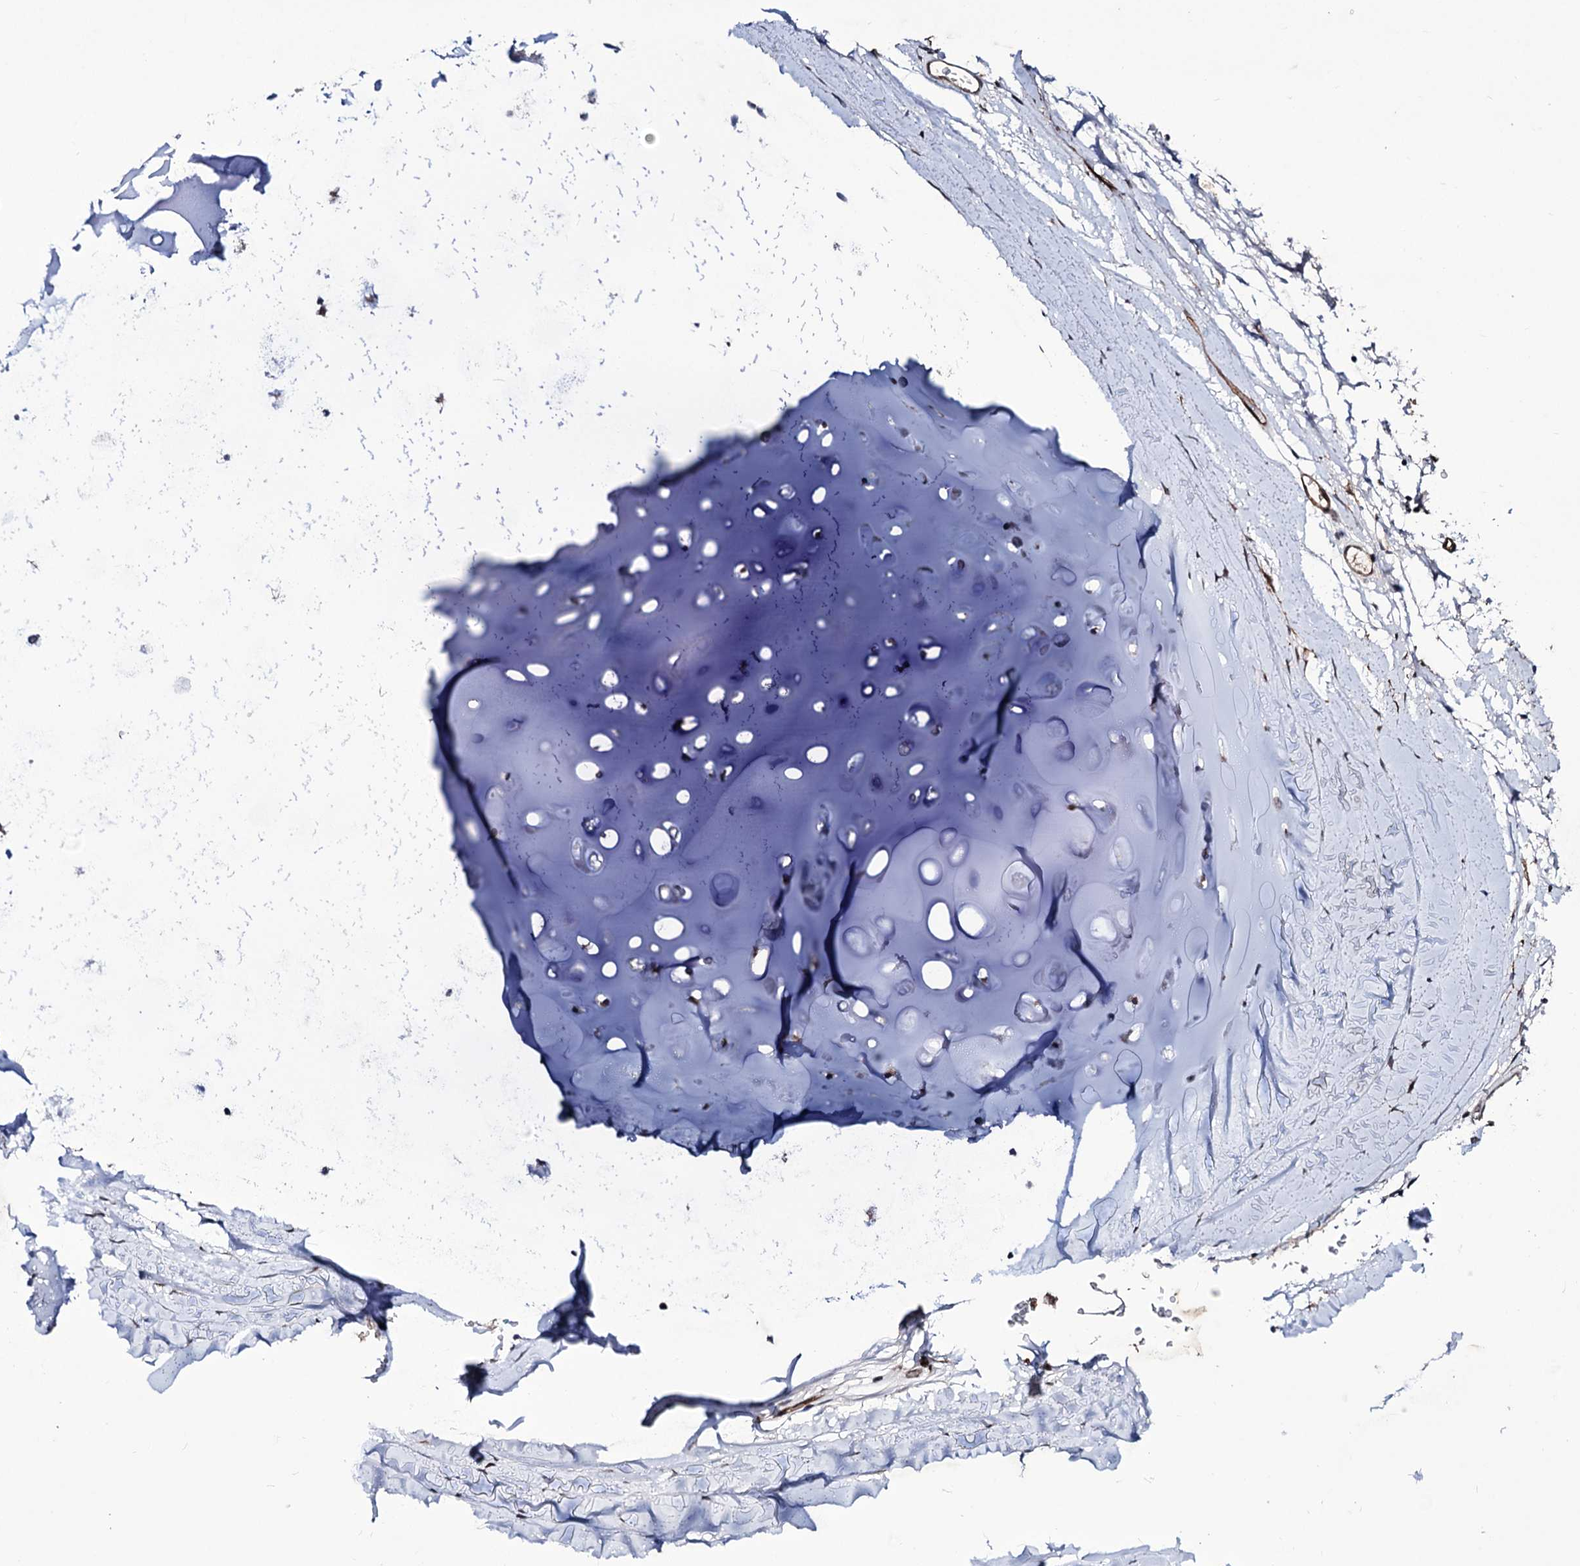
{"staining": {"intensity": "moderate", "quantity": "25%-75%", "location": "cytoplasmic/membranous"}, "tissue": "adipose tissue", "cell_type": "Adipocytes", "image_type": "normal", "snomed": [{"axis": "morphology", "description": "Normal tissue, NOS"}, {"axis": "topography", "description": "Lymph node"}, {"axis": "topography", "description": "Bronchus"}], "caption": "Moderate cytoplasmic/membranous staining for a protein is appreciated in approximately 25%-75% of adipocytes of benign adipose tissue using immunohistochemistry.", "gene": "ZC3H12C", "patient": {"sex": "male", "age": 63}}